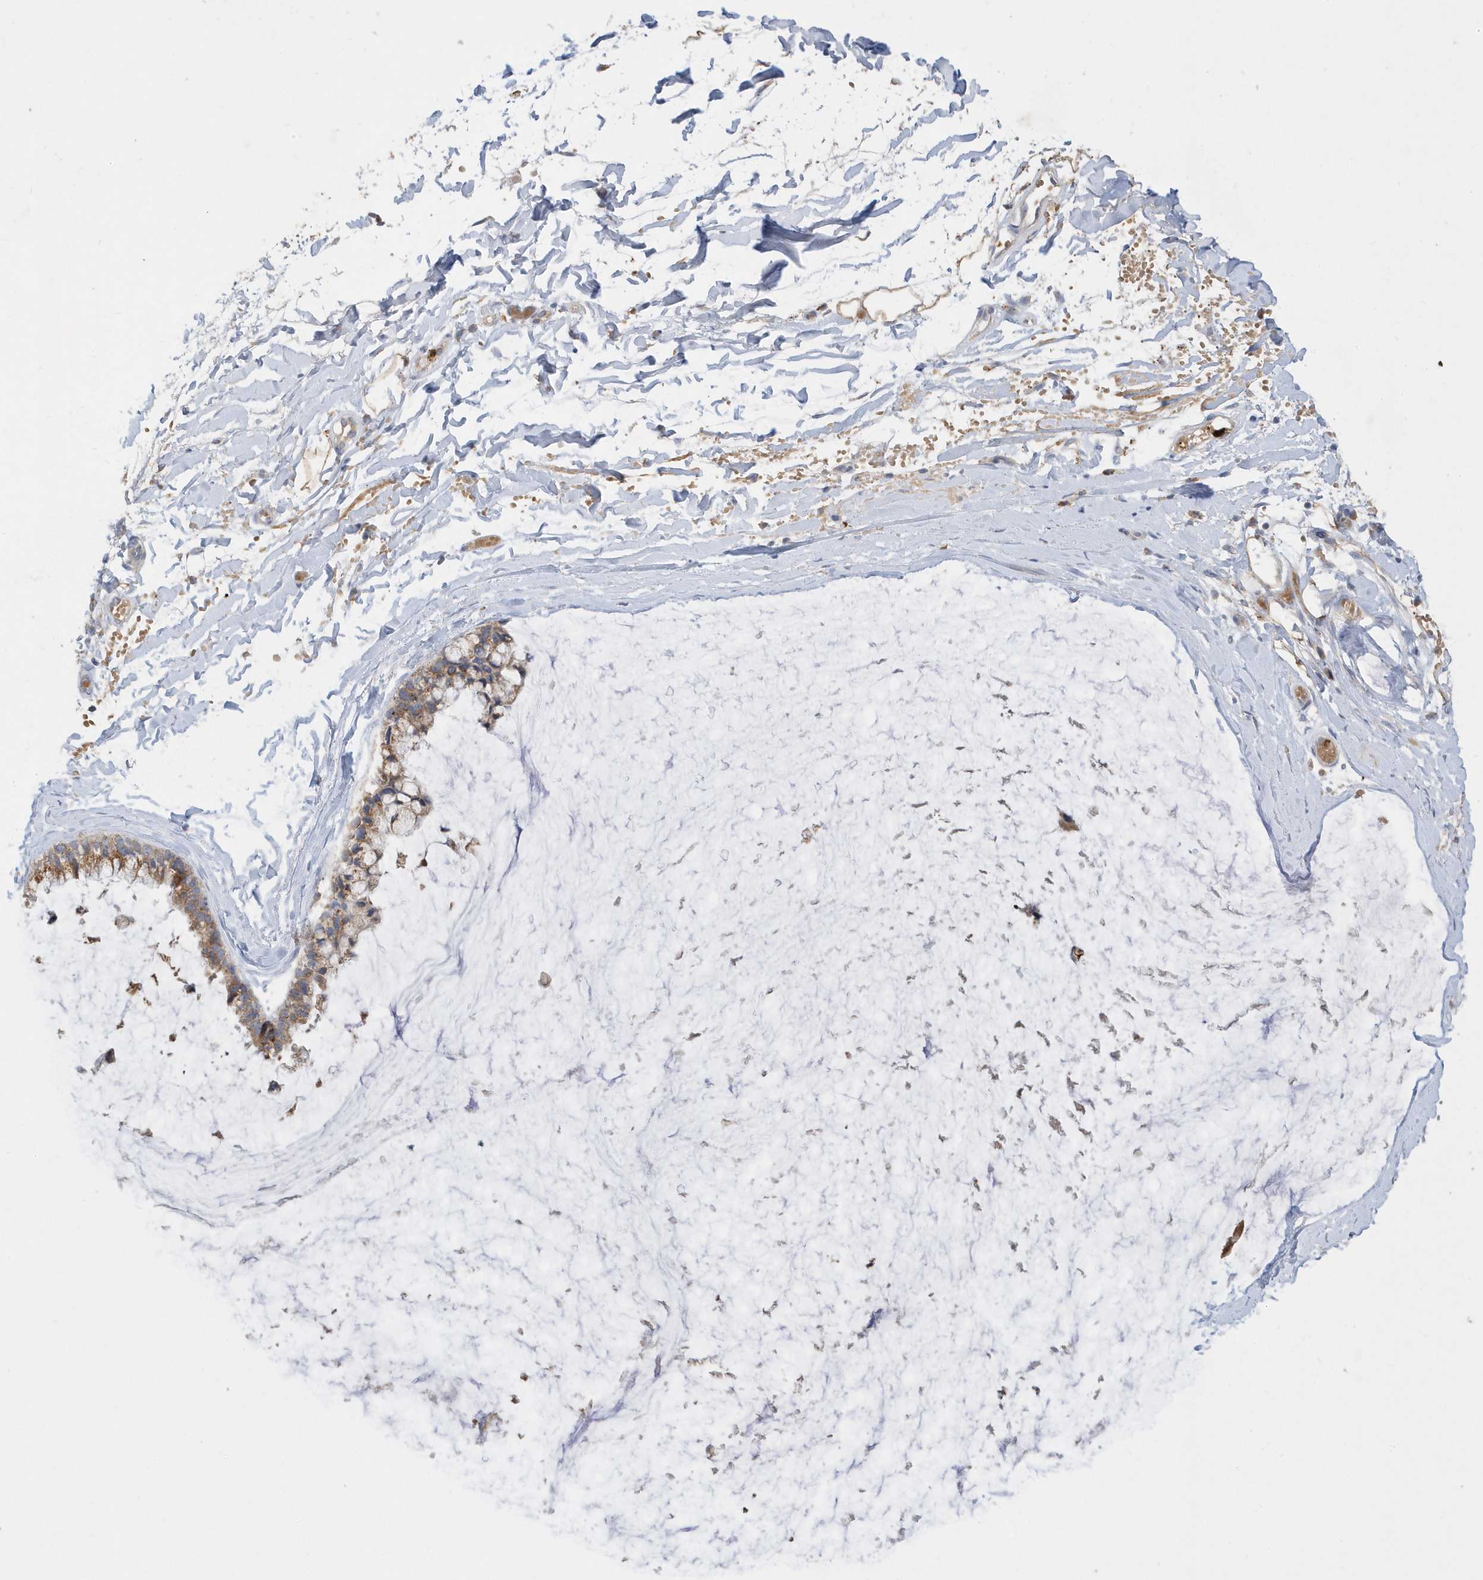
{"staining": {"intensity": "moderate", "quantity": ">75%", "location": "cytoplasmic/membranous"}, "tissue": "ovarian cancer", "cell_type": "Tumor cells", "image_type": "cancer", "snomed": [{"axis": "morphology", "description": "Cystadenocarcinoma, mucinous, NOS"}, {"axis": "topography", "description": "Ovary"}], "caption": "About >75% of tumor cells in ovarian mucinous cystadenocarcinoma exhibit moderate cytoplasmic/membranous protein positivity as visualized by brown immunohistochemical staining.", "gene": "DPP9", "patient": {"sex": "female", "age": 39}}